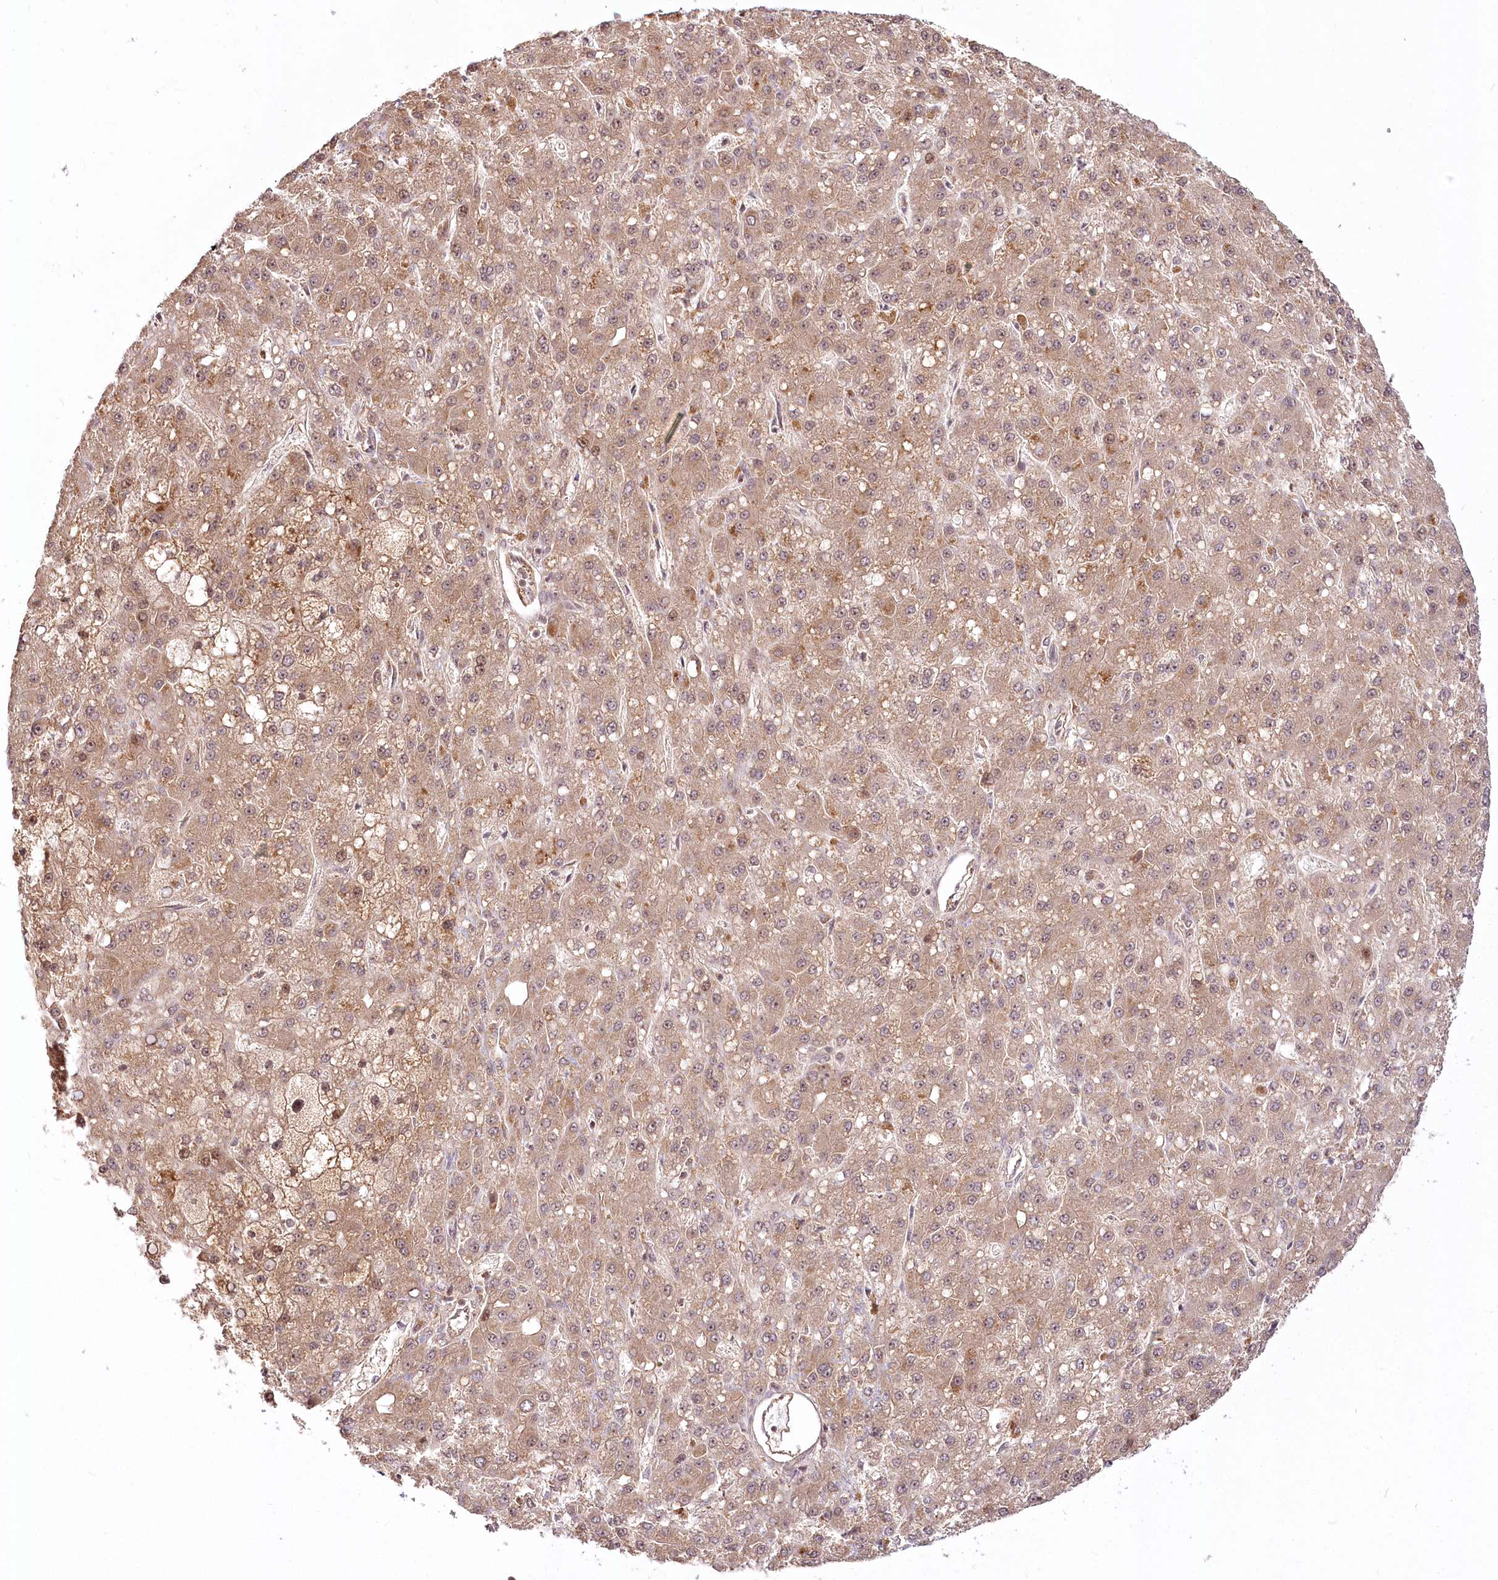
{"staining": {"intensity": "moderate", "quantity": ">75%", "location": "cytoplasmic/membranous,nuclear"}, "tissue": "liver cancer", "cell_type": "Tumor cells", "image_type": "cancer", "snomed": [{"axis": "morphology", "description": "Carcinoma, Hepatocellular, NOS"}, {"axis": "topography", "description": "Liver"}], "caption": "Human liver hepatocellular carcinoma stained with a protein marker reveals moderate staining in tumor cells.", "gene": "R3HDM2", "patient": {"sex": "male", "age": 67}}